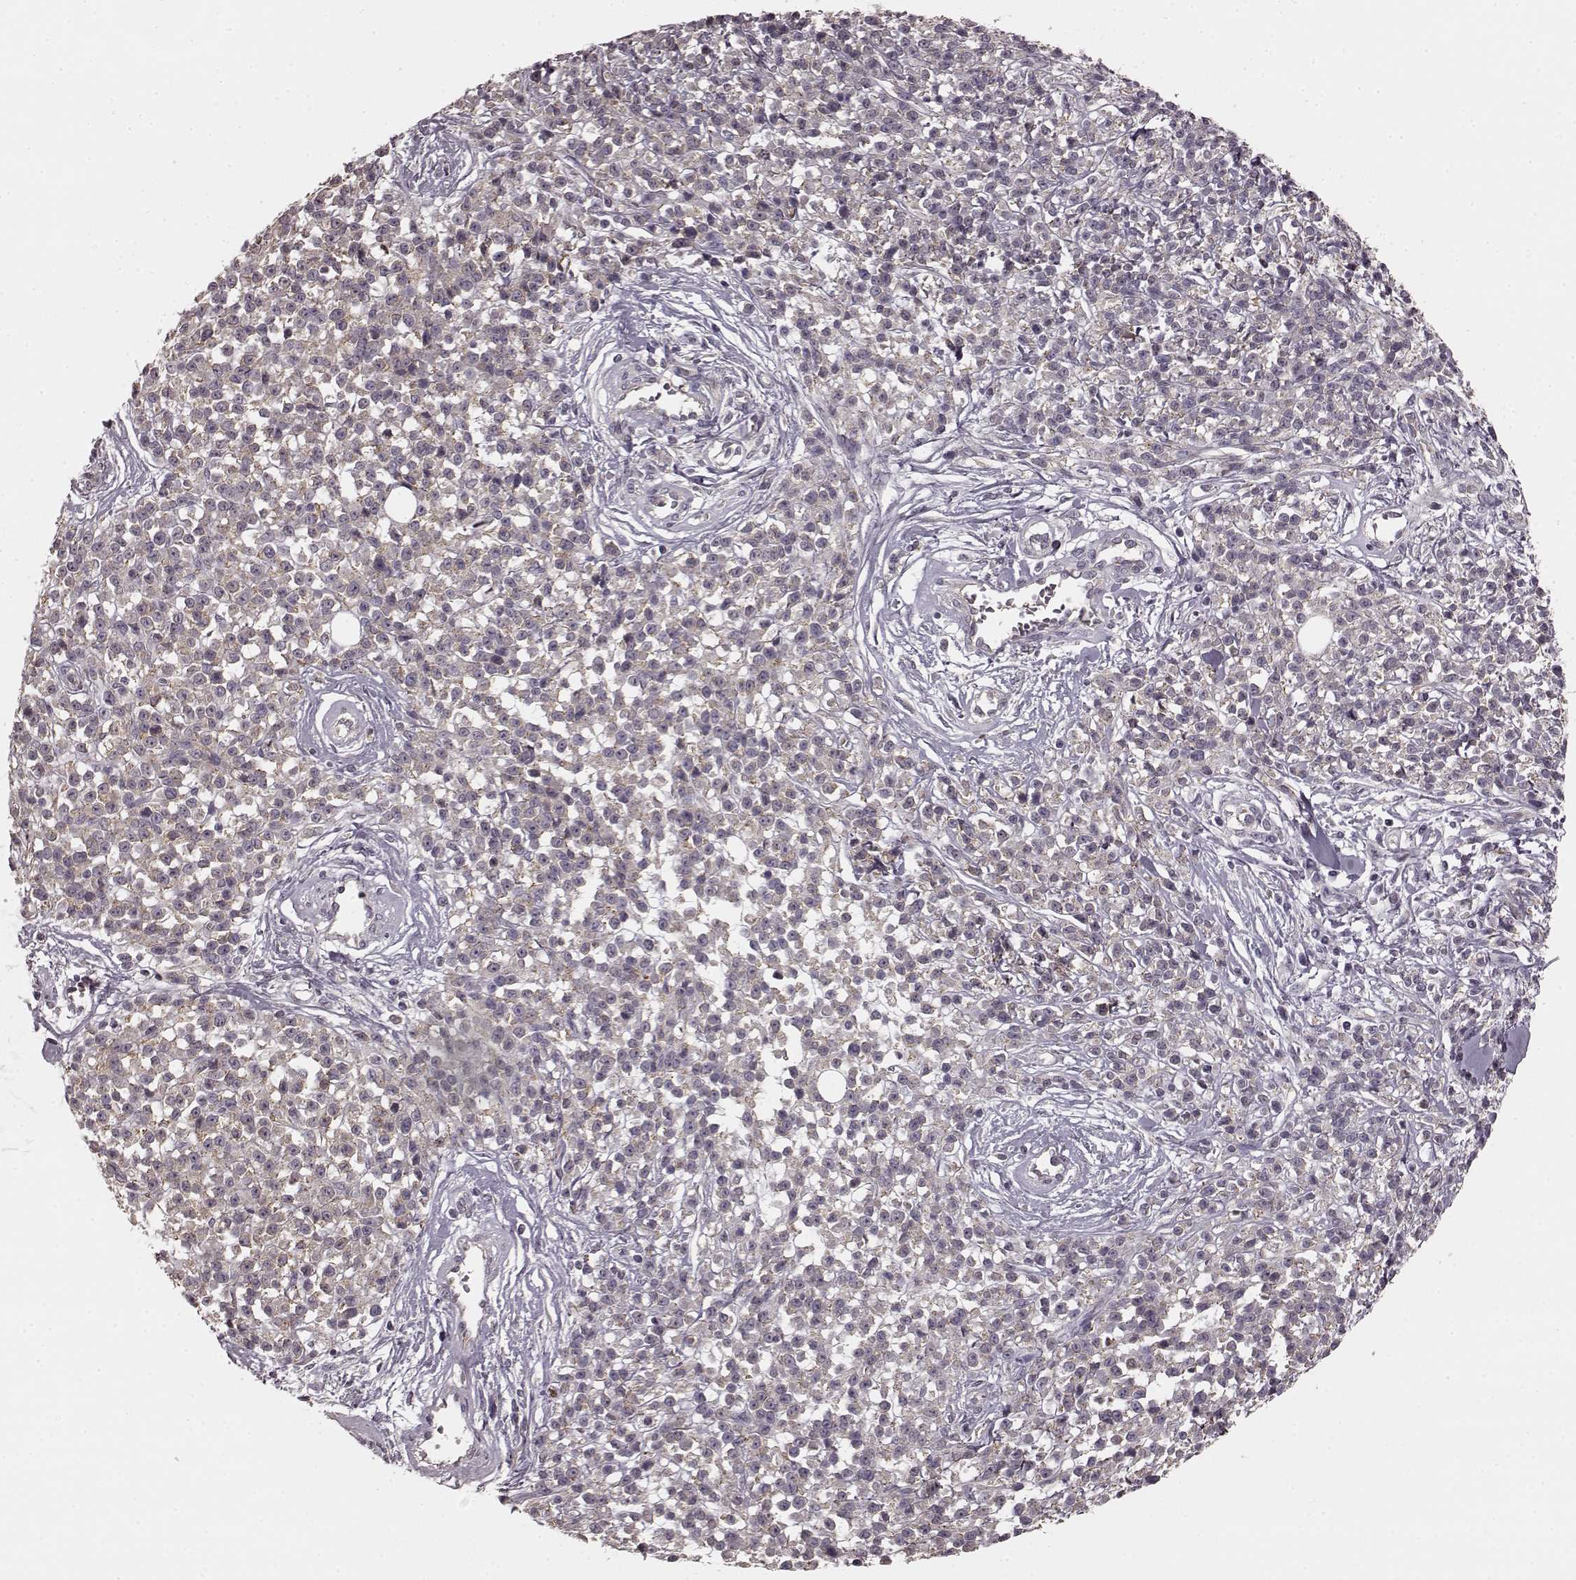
{"staining": {"intensity": "weak", "quantity": "<25%", "location": "cytoplasmic/membranous"}, "tissue": "melanoma", "cell_type": "Tumor cells", "image_type": "cancer", "snomed": [{"axis": "morphology", "description": "Malignant melanoma, NOS"}, {"axis": "topography", "description": "Skin"}, {"axis": "topography", "description": "Skin of trunk"}], "caption": "This is a image of immunohistochemistry staining of malignant melanoma, which shows no positivity in tumor cells. (DAB IHC with hematoxylin counter stain).", "gene": "PRKCE", "patient": {"sex": "male", "age": 74}}